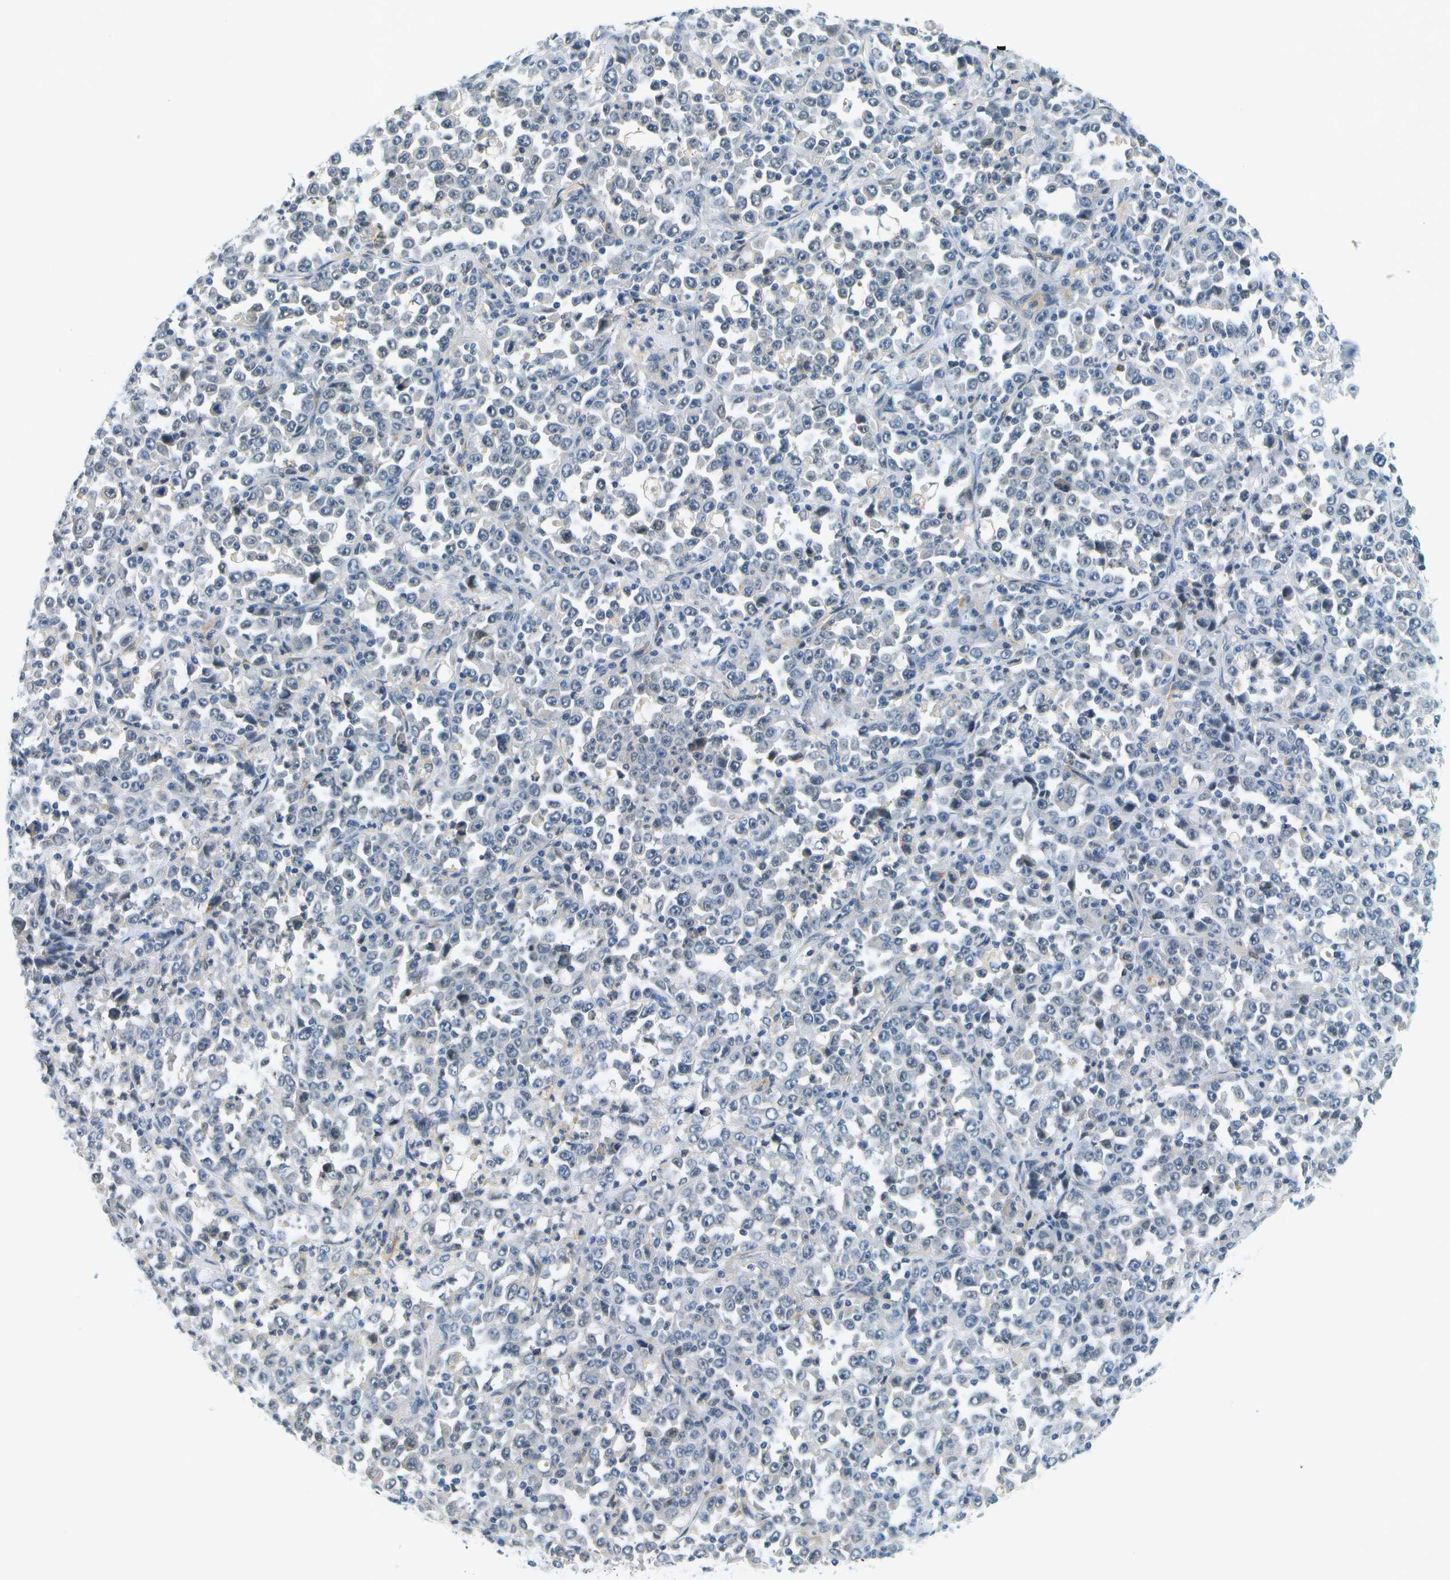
{"staining": {"intensity": "negative", "quantity": "none", "location": "none"}, "tissue": "stomach cancer", "cell_type": "Tumor cells", "image_type": "cancer", "snomed": [{"axis": "morphology", "description": "Normal tissue, NOS"}, {"axis": "morphology", "description": "Adenocarcinoma, NOS"}, {"axis": "topography", "description": "Stomach, upper"}, {"axis": "topography", "description": "Stomach"}], "caption": "High magnification brightfield microscopy of stomach cancer stained with DAB (3,3'-diaminobenzidine) (brown) and counterstained with hematoxylin (blue): tumor cells show no significant expression. (Stains: DAB (3,3'-diaminobenzidine) immunohistochemistry (IHC) with hematoxylin counter stain, Microscopy: brightfield microscopy at high magnification).", "gene": "RASGRP2", "patient": {"sex": "male", "age": 59}}